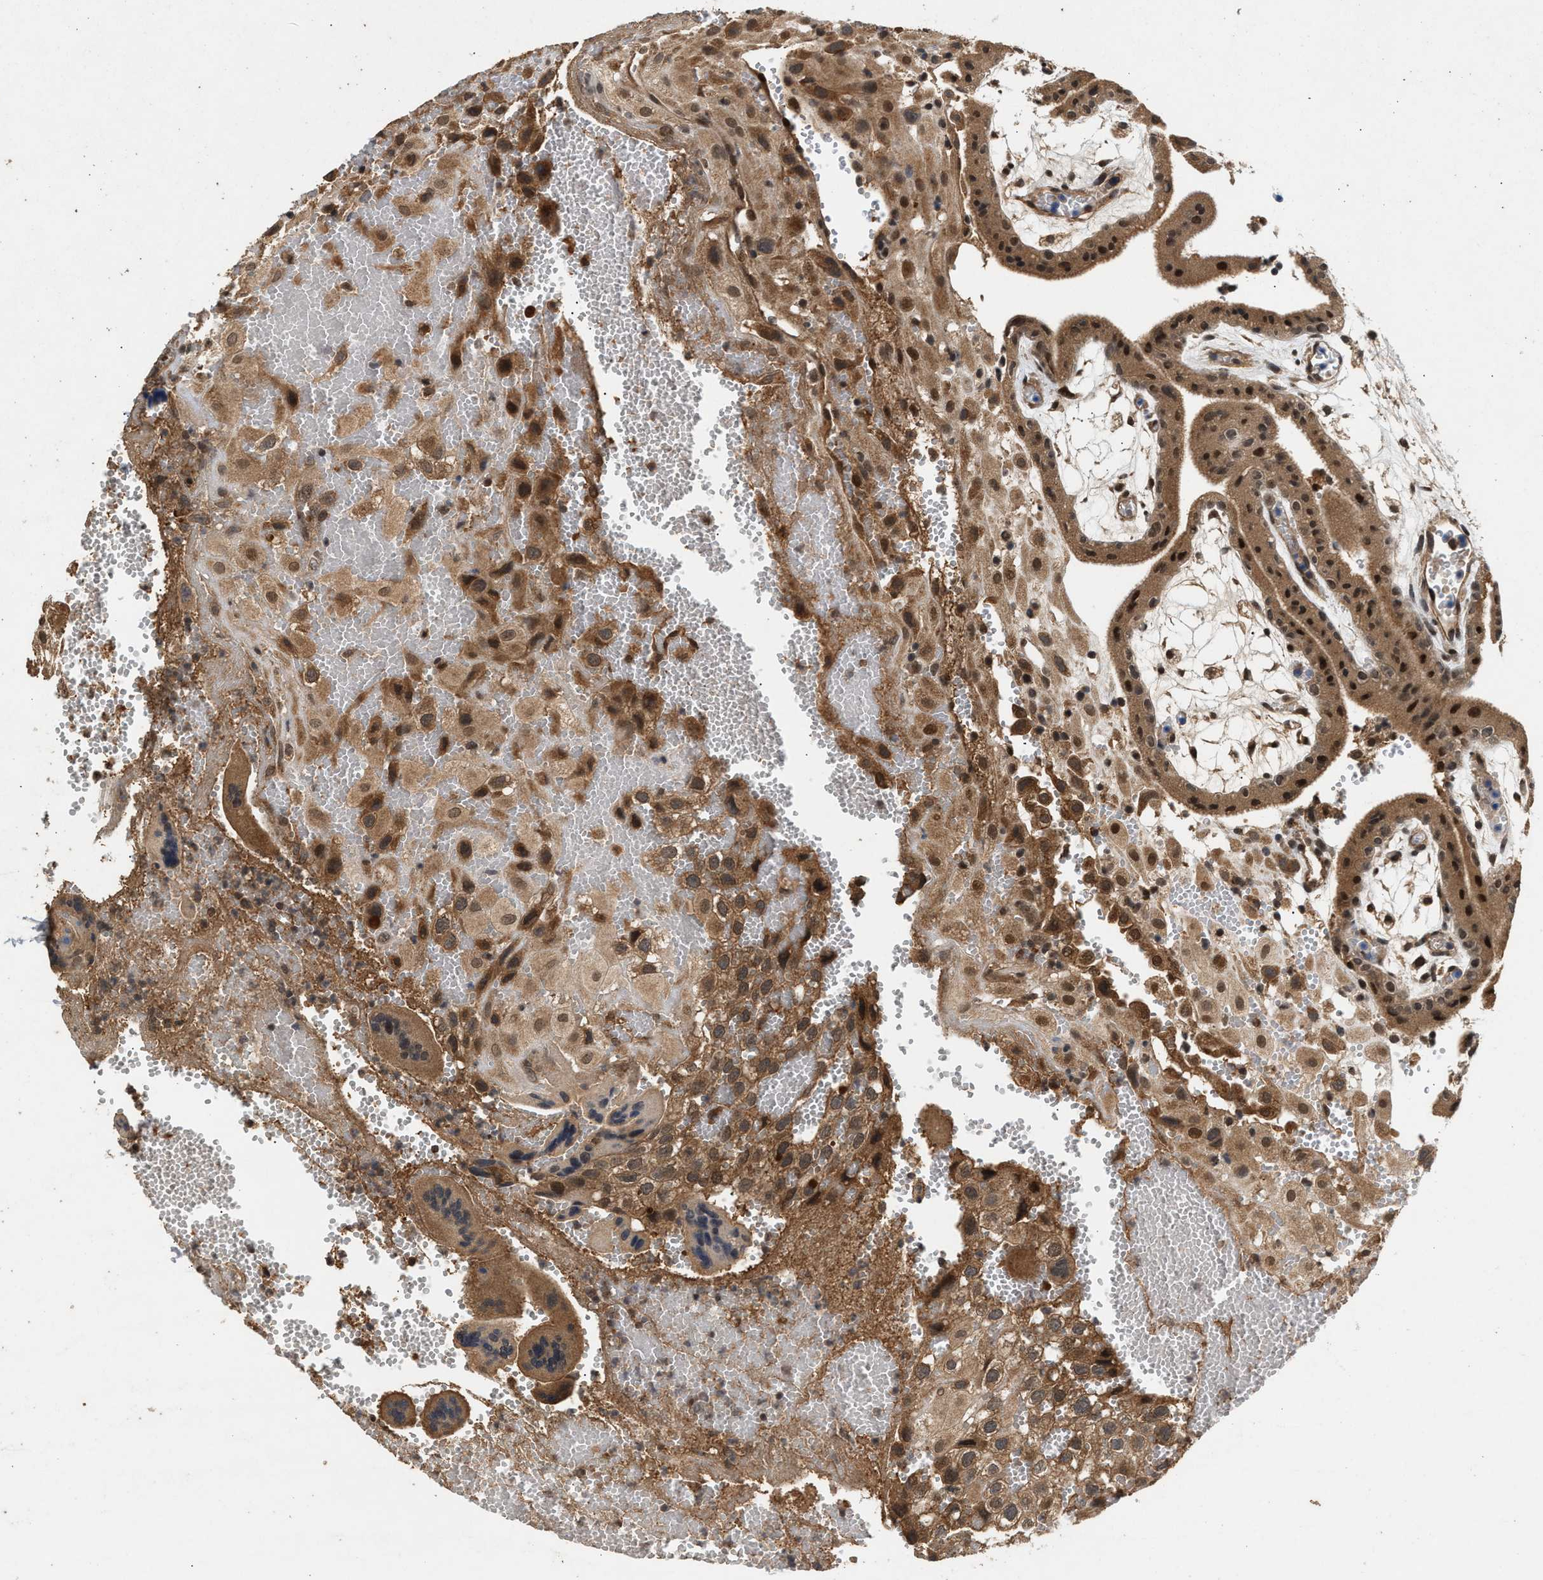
{"staining": {"intensity": "moderate", "quantity": ">75%", "location": "cytoplasmic/membranous,nuclear"}, "tissue": "placenta", "cell_type": "Decidual cells", "image_type": "normal", "snomed": [{"axis": "morphology", "description": "Normal tissue, NOS"}, {"axis": "topography", "description": "Placenta"}], "caption": "Immunohistochemical staining of unremarkable human placenta displays medium levels of moderate cytoplasmic/membranous,nuclear staining in about >75% of decidual cells. The staining is performed using DAB (3,3'-diaminobenzidine) brown chromogen to label protein expression. The nuclei are counter-stained blue using hematoxylin.", "gene": "RUSC2", "patient": {"sex": "female", "age": 18}}